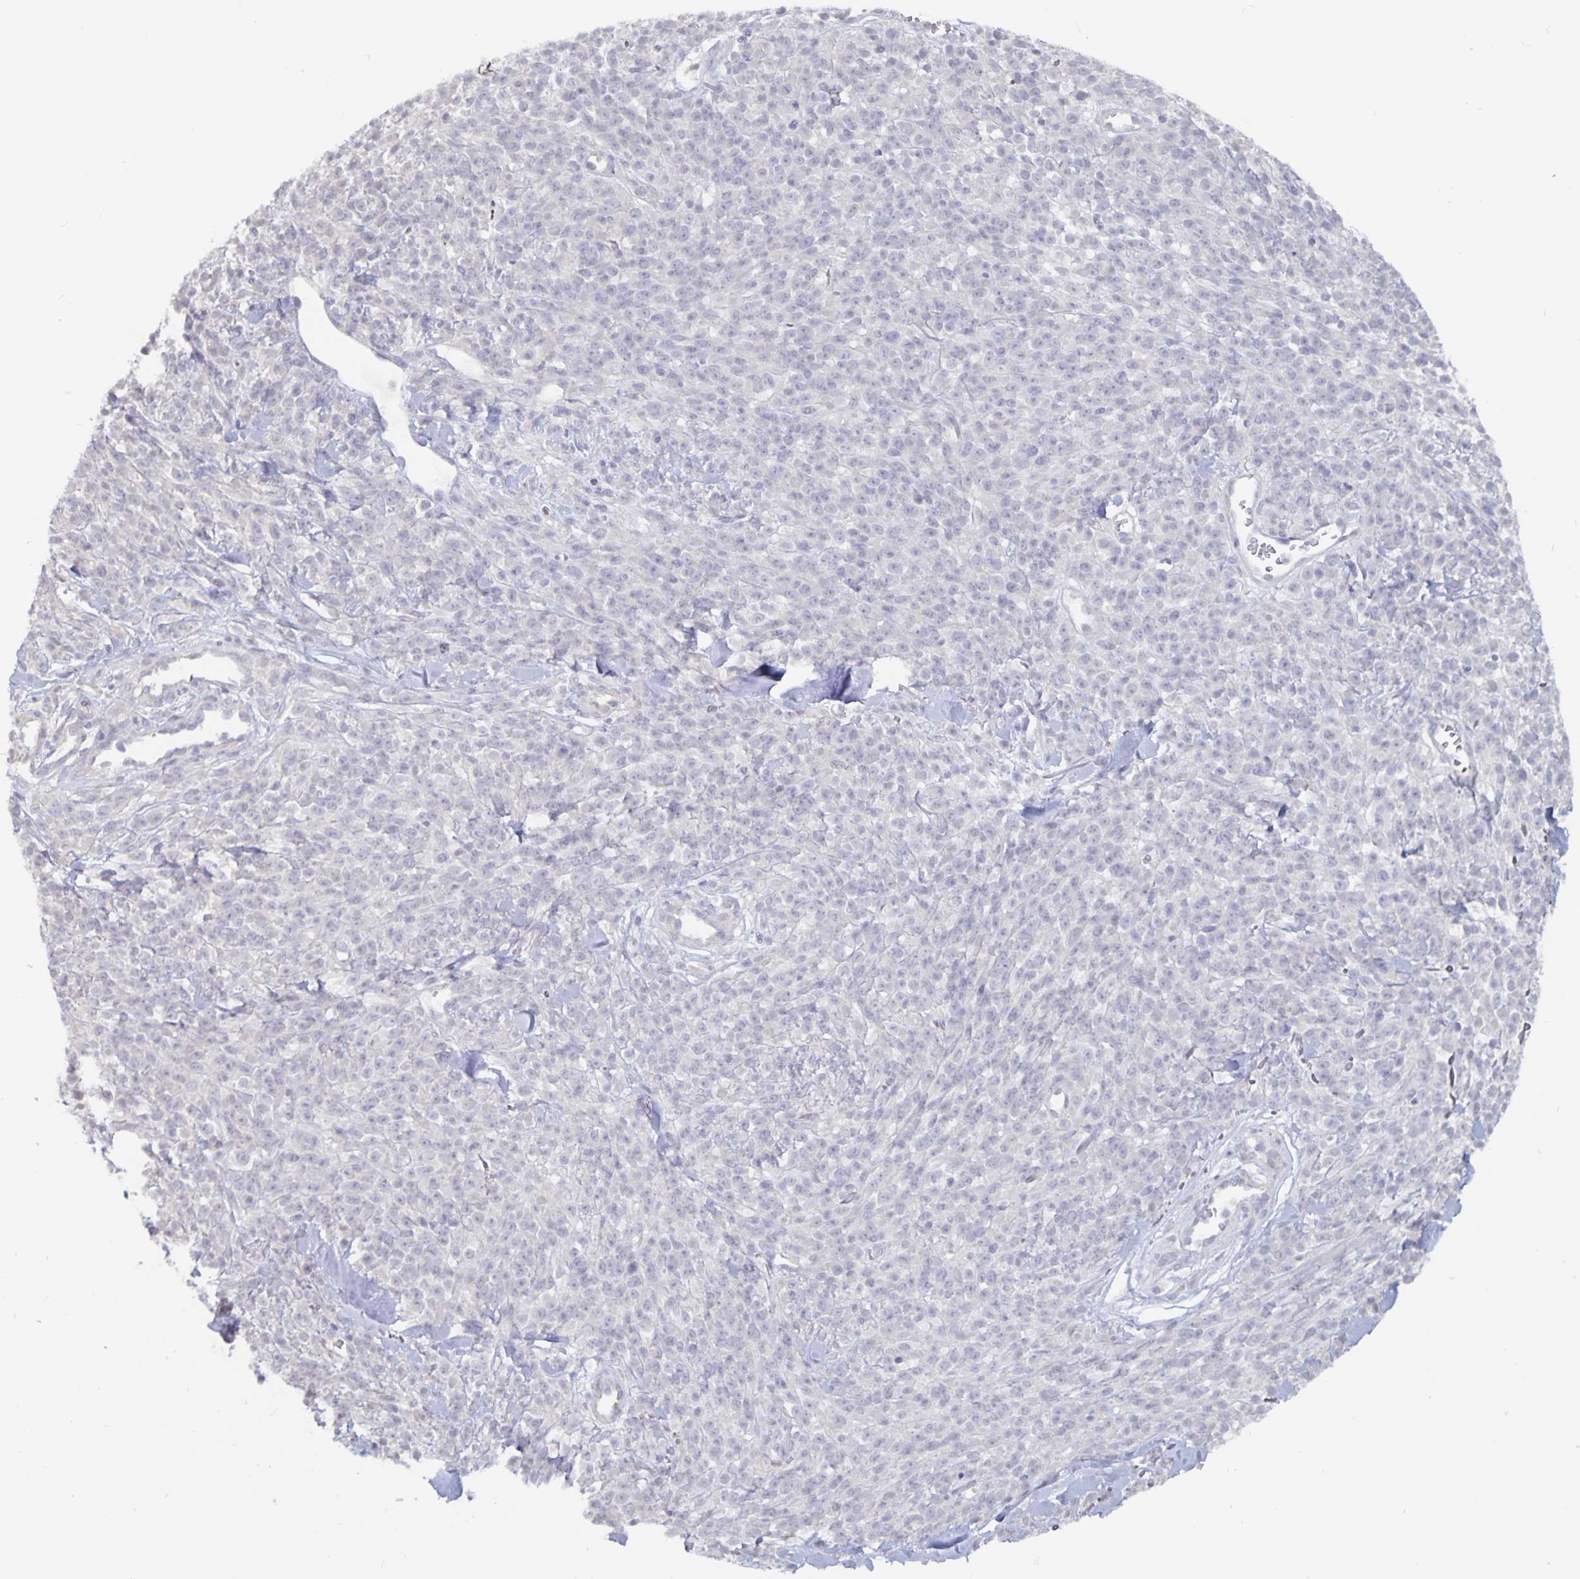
{"staining": {"intensity": "negative", "quantity": "none", "location": "none"}, "tissue": "melanoma", "cell_type": "Tumor cells", "image_type": "cancer", "snomed": [{"axis": "morphology", "description": "Malignant melanoma, NOS"}, {"axis": "topography", "description": "Skin"}, {"axis": "topography", "description": "Skin of trunk"}], "caption": "Malignant melanoma was stained to show a protein in brown. There is no significant staining in tumor cells.", "gene": "PLCB3", "patient": {"sex": "male", "age": 74}}